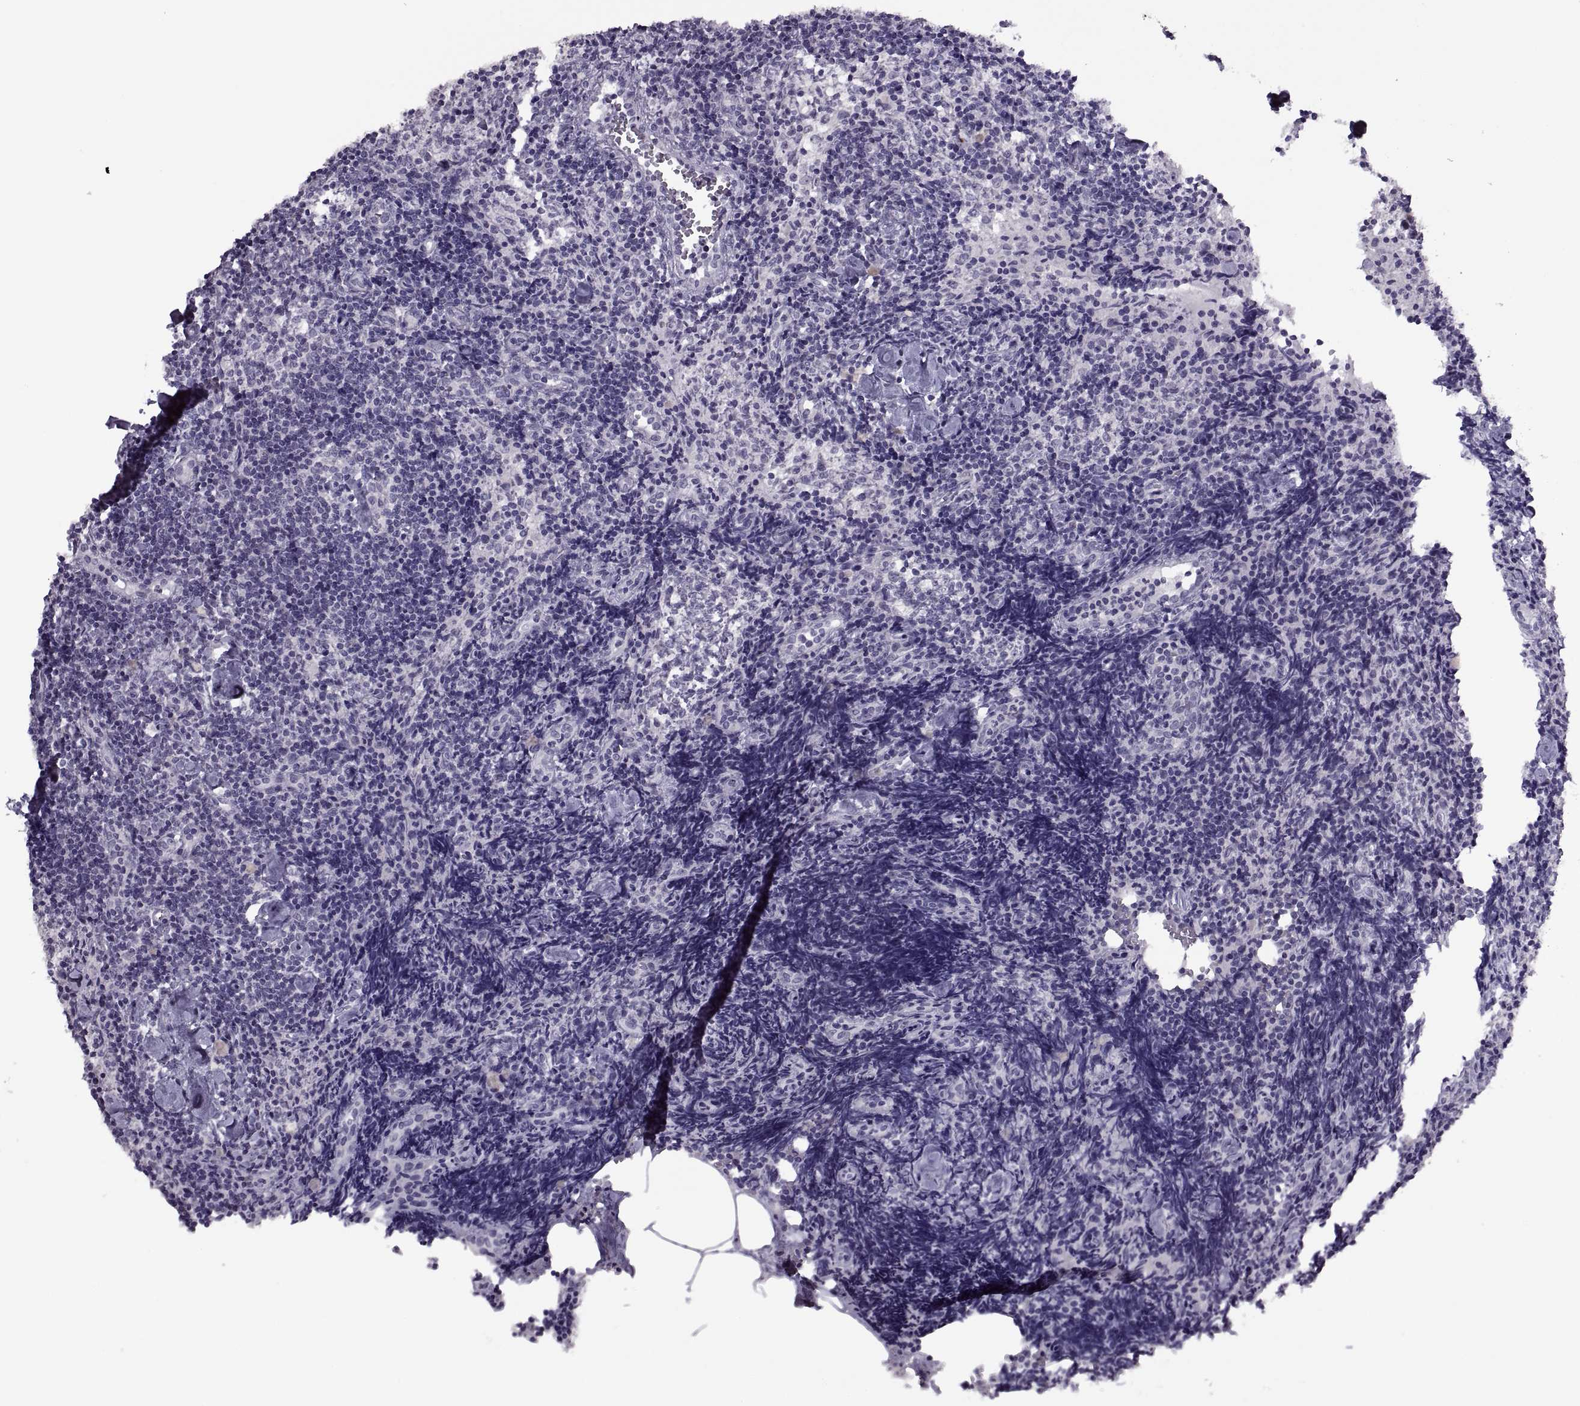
{"staining": {"intensity": "negative", "quantity": "none", "location": "none"}, "tissue": "lymph node", "cell_type": "Germinal center cells", "image_type": "normal", "snomed": [{"axis": "morphology", "description": "Normal tissue, NOS"}, {"axis": "topography", "description": "Lymph node"}], "caption": "Germinal center cells show no significant positivity in benign lymph node. (Immunohistochemistry, brightfield microscopy, high magnification).", "gene": "ASIC2", "patient": {"sex": "female", "age": 42}}